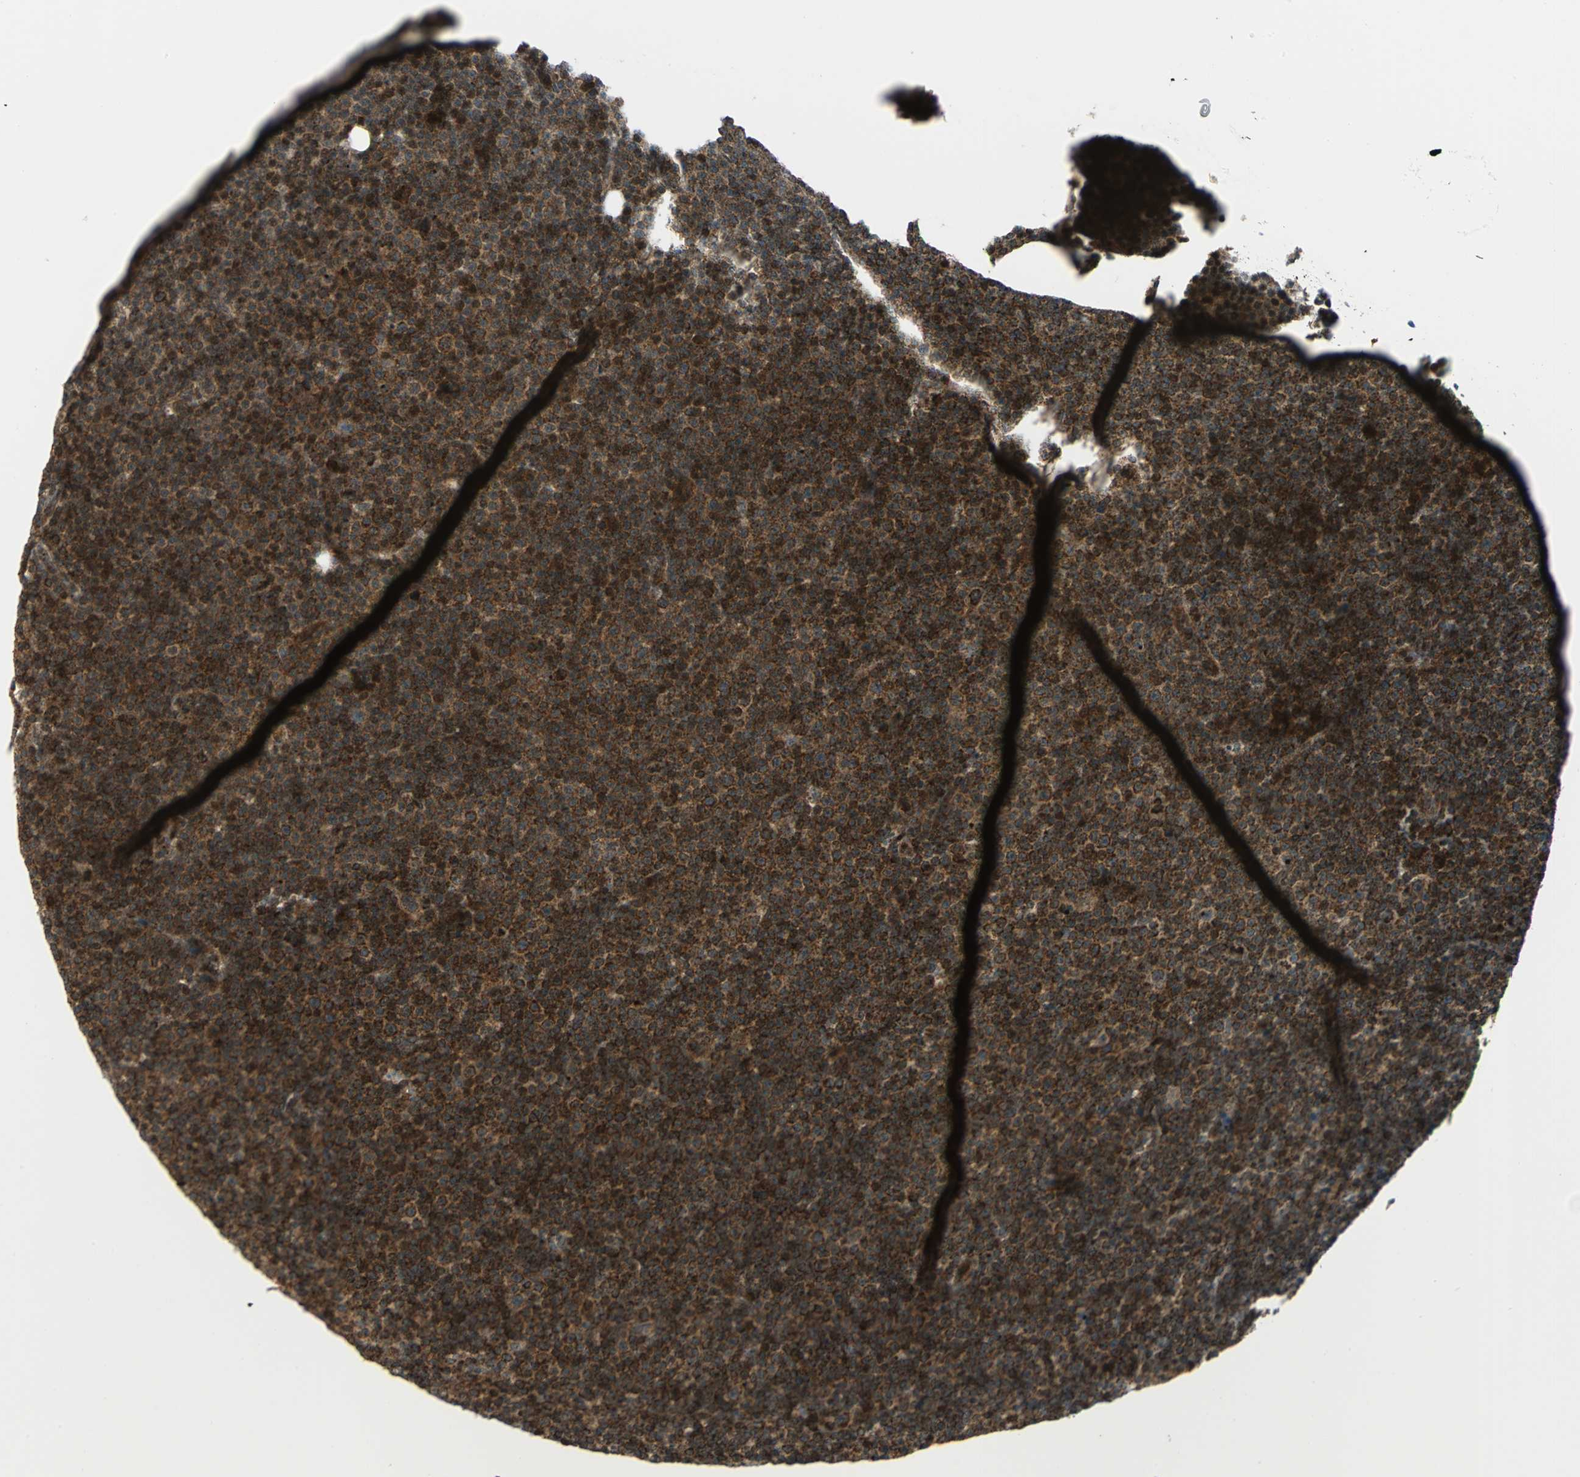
{"staining": {"intensity": "strong", "quantity": ">75%", "location": "cytoplasmic/membranous,nuclear"}, "tissue": "lymphoma", "cell_type": "Tumor cells", "image_type": "cancer", "snomed": [{"axis": "morphology", "description": "Malignant lymphoma, non-Hodgkin's type, Low grade"}, {"axis": "topography", "description": "Lymph node"}], "caption": "IHC histopathology image of neoplastic tissue: lymphoma stained using IHC reveals high levels of strong protein expression localized specifically in the cytoplasmic/membranous and nuclear of tumor cells, appearing as a cytoplasmic/membranous and nuclear brown color.", "gene": "ATP6V1A", "patient": {"sex": "female", "age": 67}}